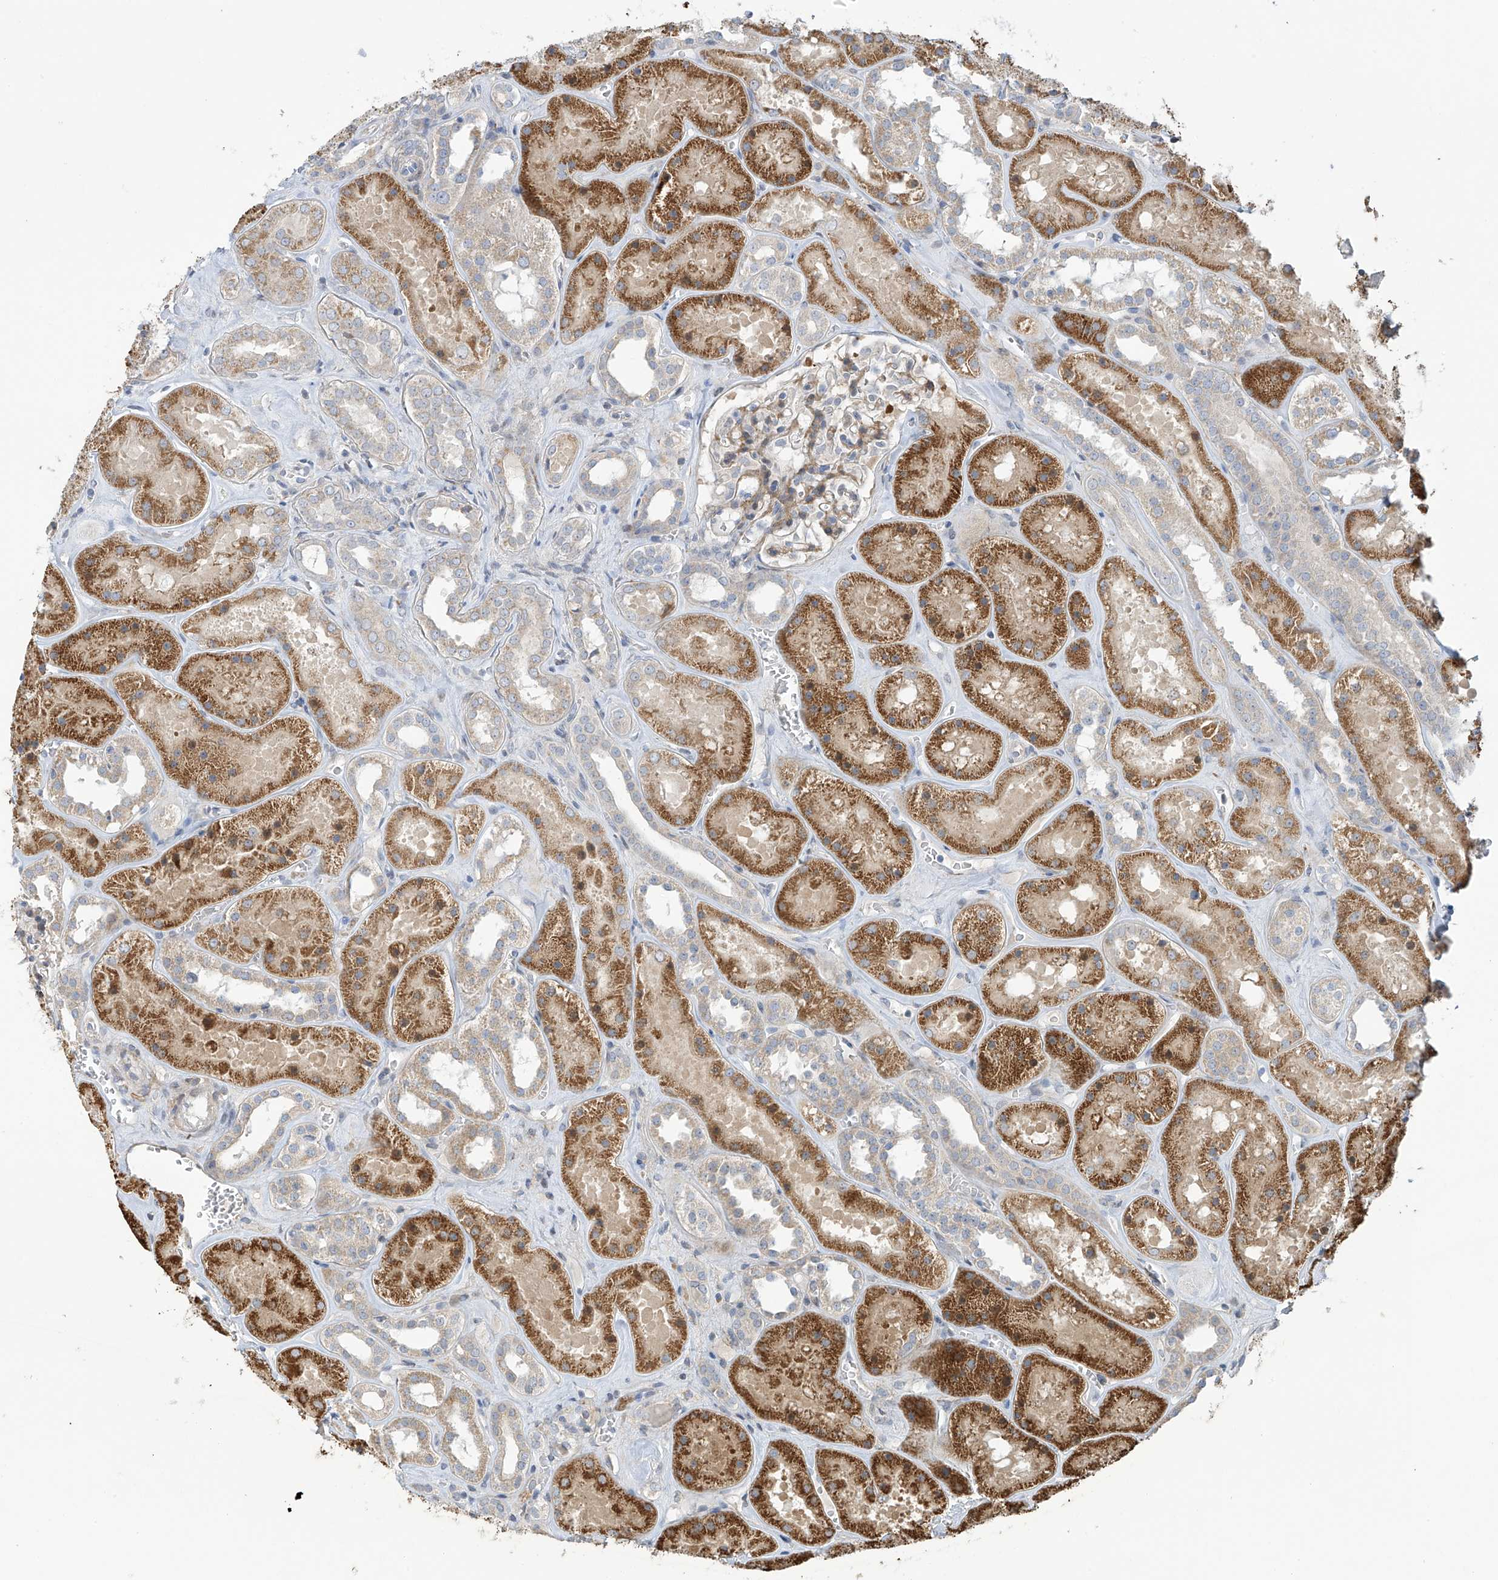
{"staining": {"intensity": "weak", "quantity": "25%-75%", "location": "cytoplasmic/membranous"}, "tissue": "kidney", "cell_type": "Cells in glomeruli", "image_type": "normal", "snomed": [{"axis": "morphology", "description": "Normal tissue, NOS"}, {"axis": "topography", "description": "Kidney"}], "caption": "Human kidney stained with a brown dye reveals weak cytoplasmic/membranous positive expression in approximately 25%-75% of cells in glomeruli.", "gene": "ZNF641", "patient": {"sex": "female", "age": 41}}